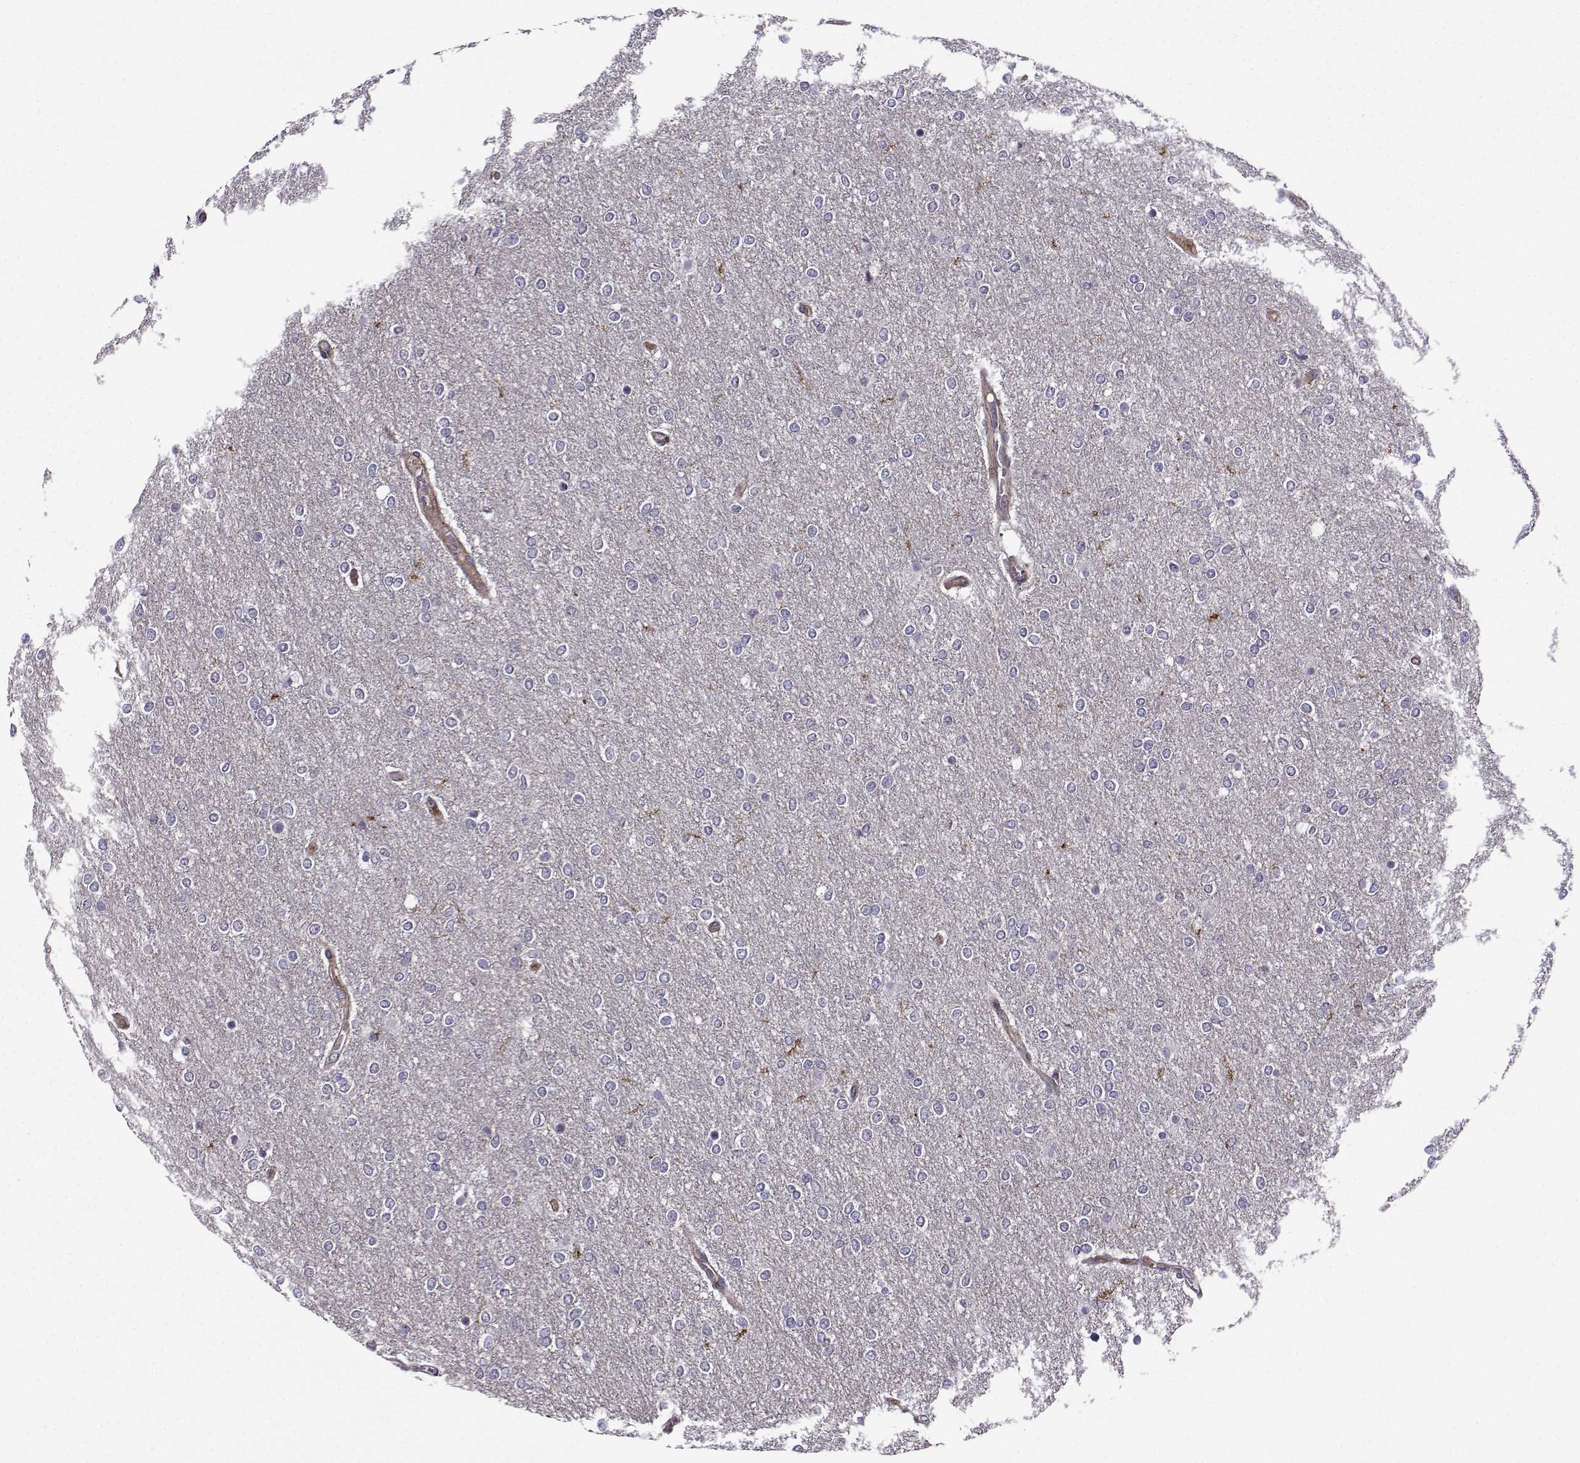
{"staining": {"intensity": "negative", "quantity": "none", "location": "none"}, "tissue": "glioma", "cell_type": "Tumor cells", "image_type": "cancer", "snomed": [{"axis": "morphology", "description": "Glioma, malignant, High grade"}, {"axis": "topography", "description": "Brain"}], "caption": "High magnification brightfield microscopy of malignant glioma (high-grade) stained with DAB (3,3'-diaminobenzidine) (brown) and counterstained with hematoxylin (blue): tumor cells show no significant expression.", "gene": "ITGB8", "patient": {"sex": "female", "age": 61}}